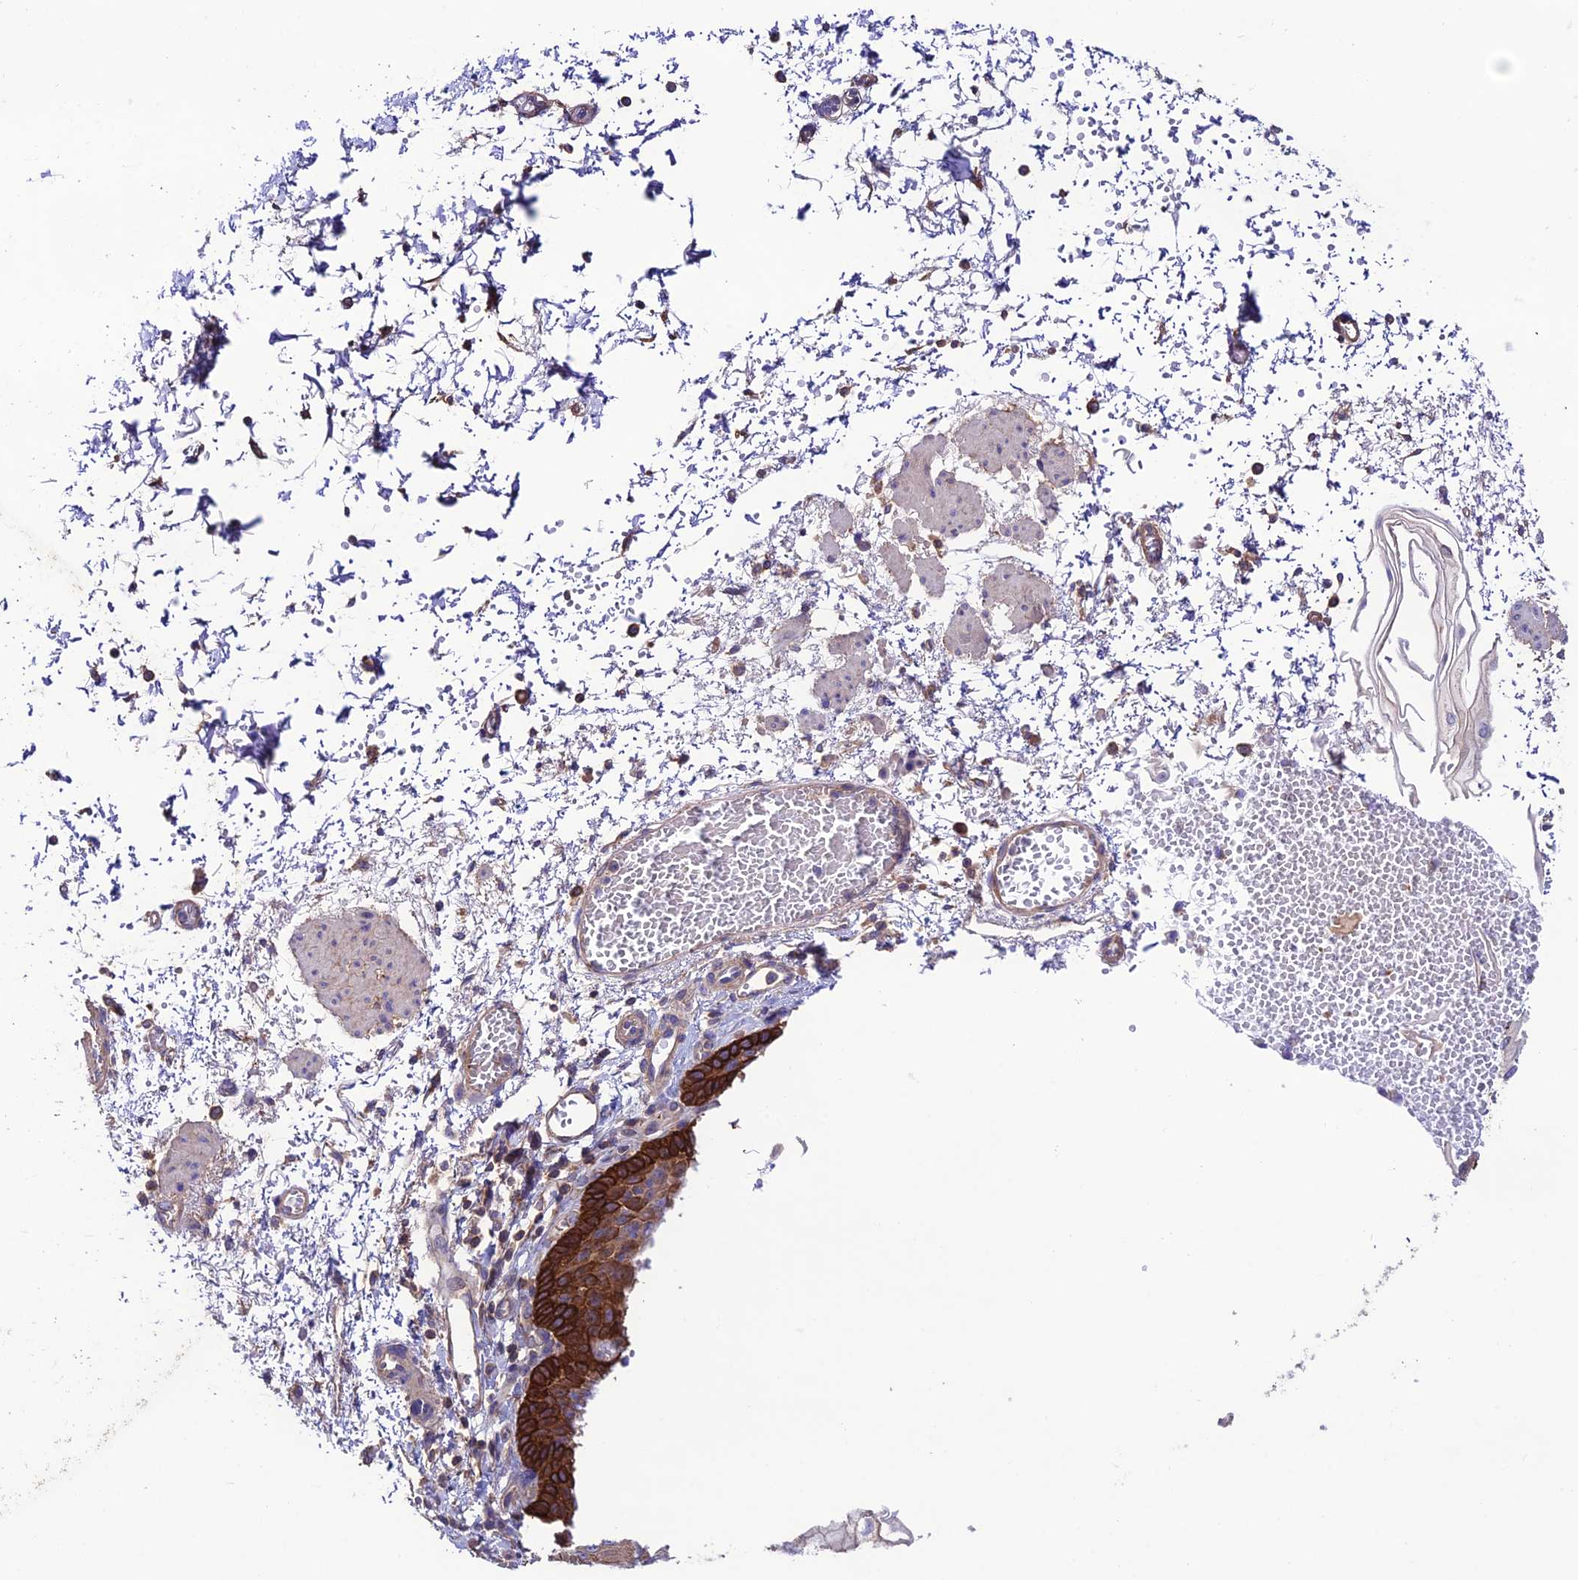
{"staining": {"intensity": "strong", "quantity": "25%-75%", "location": "cytoplasmic/membranous"}, "tissue": "esophagus", "cell_type": "Squamous epithelial cells", "image_type": "normal", "snomed": [{"axis": "morphology", "description": "Normal tissue, NOS"}, {"axis": "topography", "description": "Esophagus"}], "caption": "Approximately 25%-75% of squamous epithelial cells in normal human esophagus reveal strong cytoplasmic/membranous protein positivity as visualized by brown immunohistochemical staining.", "gene": "BRME1", "patient": {"sex": "male", "age": 81}}